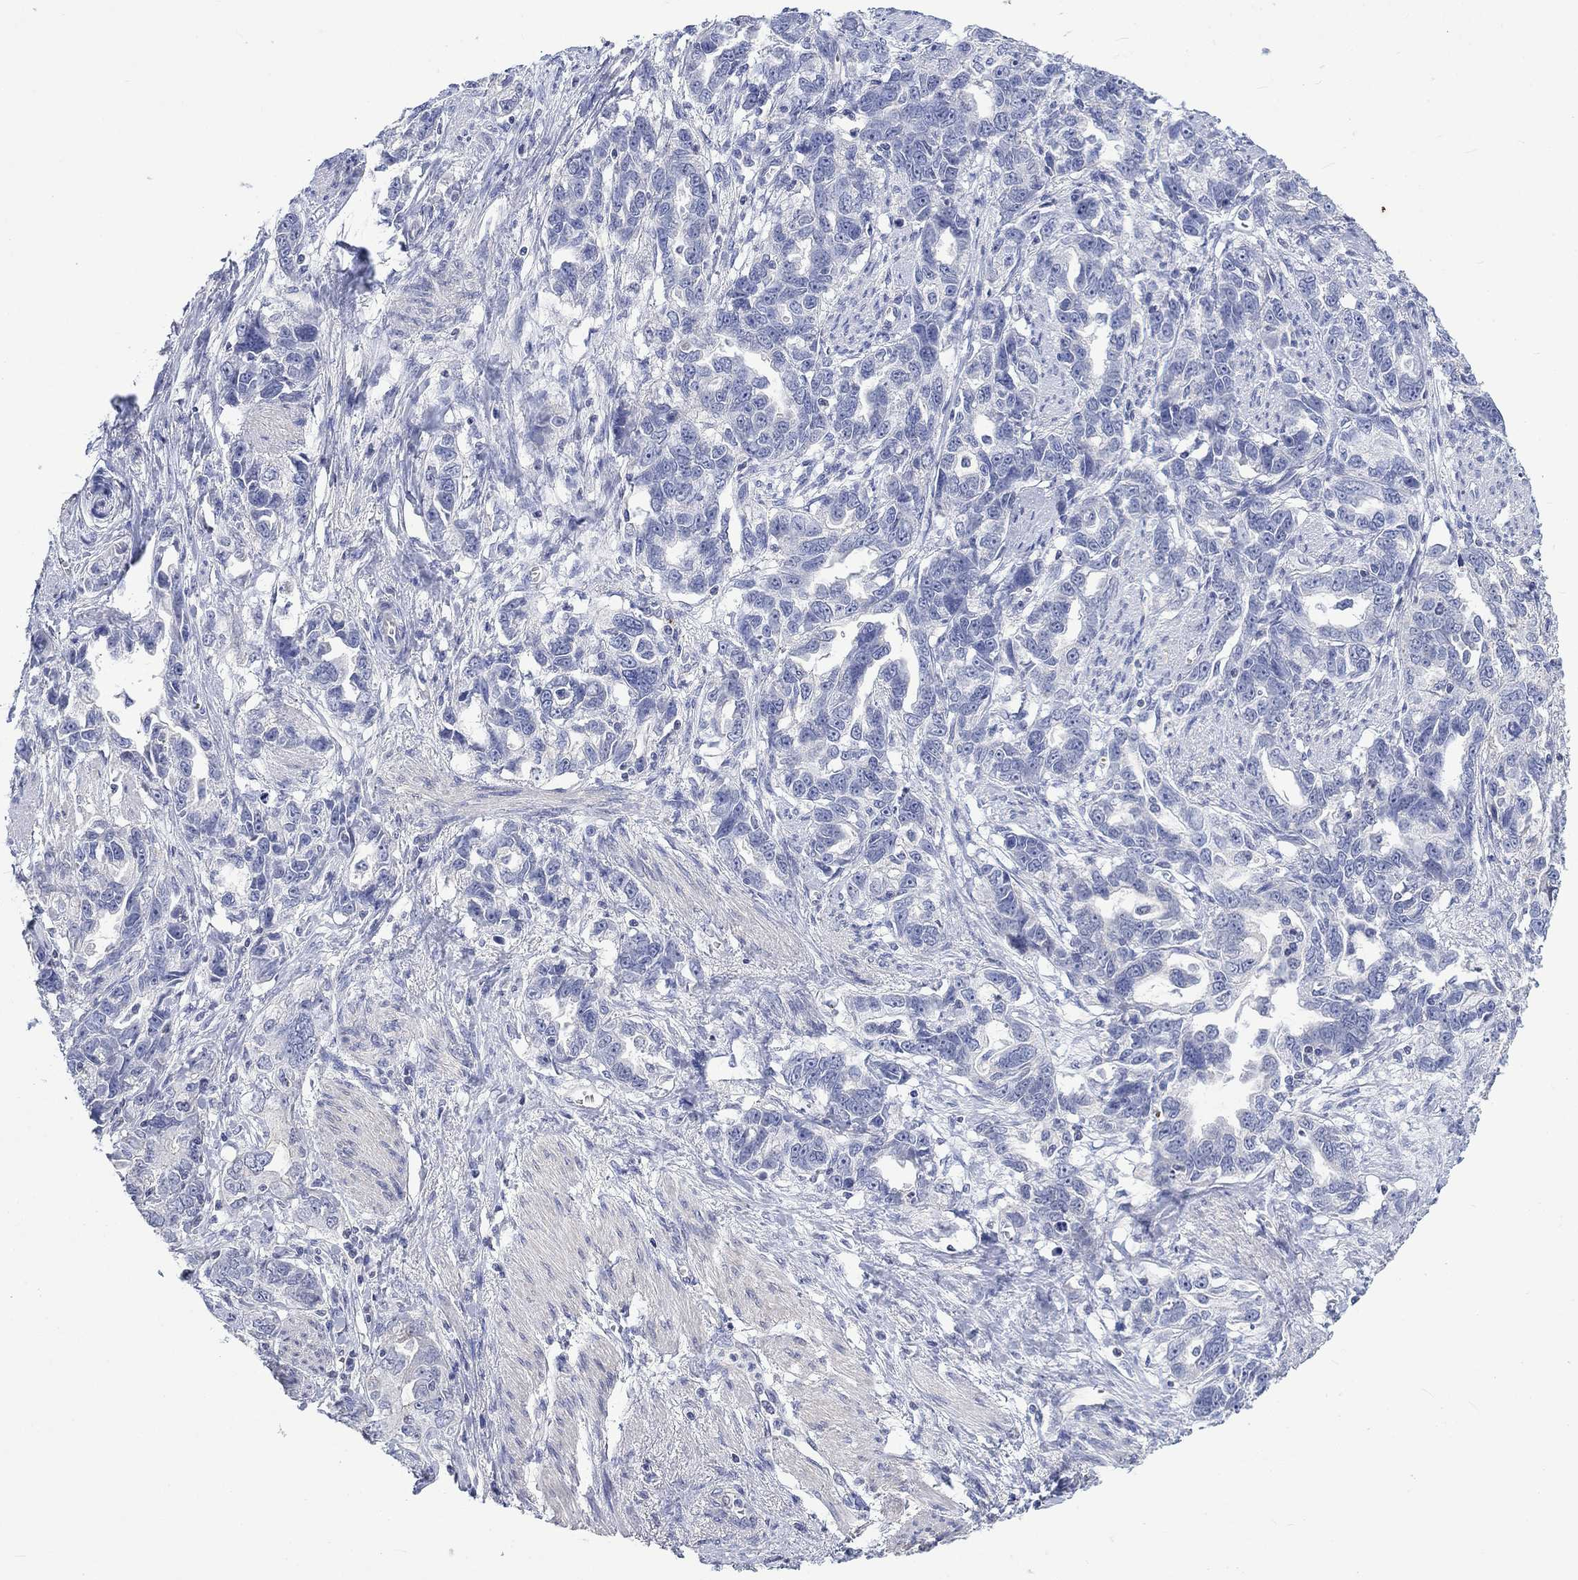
{"staining": {"intensity": "negative", "quantity": "none", "location": "none"}, "tissue": "ovarian cancer", "cell_type": "Tumor cells", "image_type": "cancer", "snomed": [{"axis": "morphology", "description": "Cystadenocarcinoma, serous, NOS"}, {"axis": "topography", "description": "Ovary"}], "caption": "IHC photomicrograph of human serous cystadenocarcinoma (ovarian) stained for a protein (brown), which shows no staining in tumor cells.", "gene": "AGRP", "patient": {"sex": "female", "age": 51}}